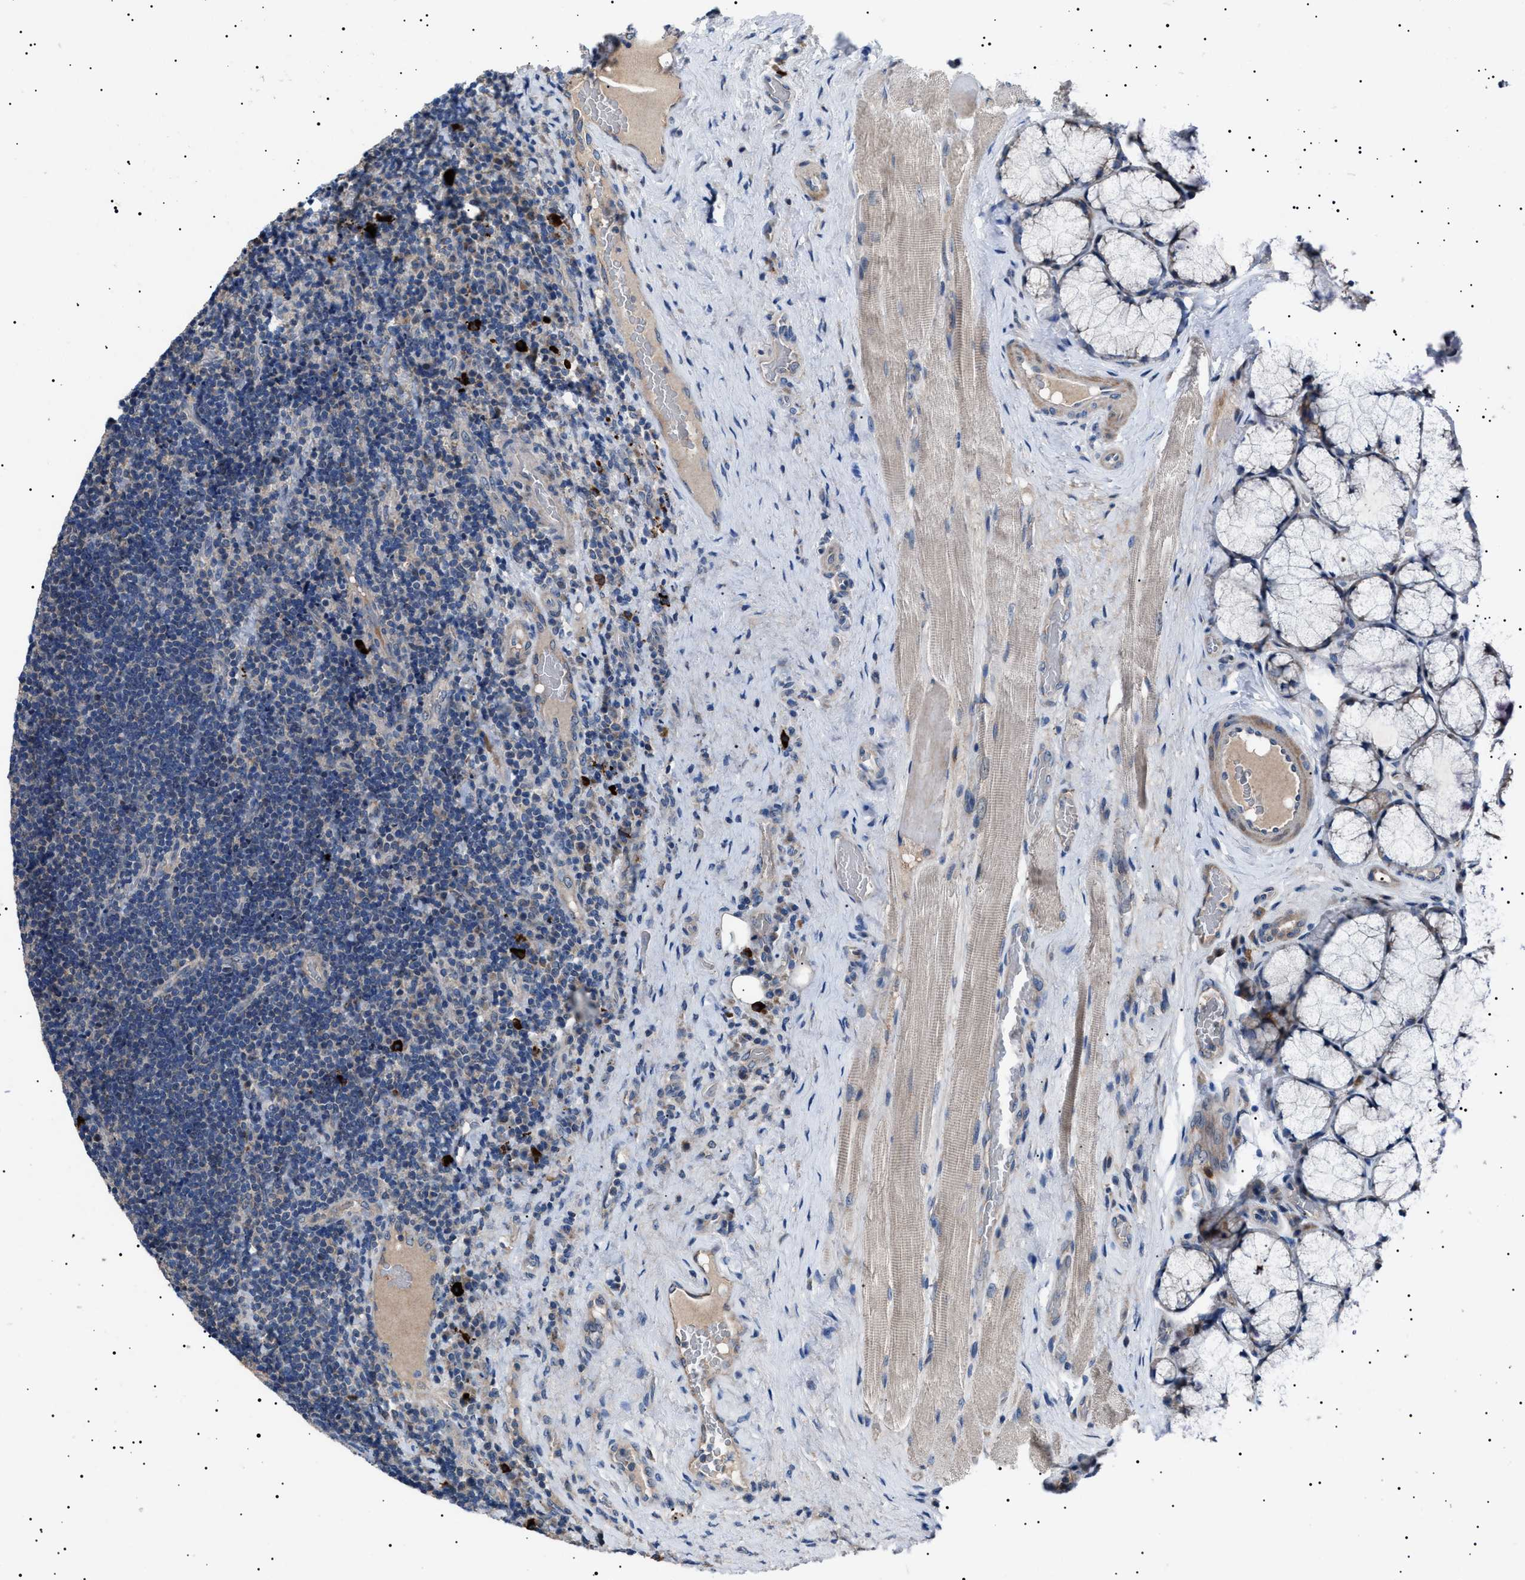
{"staining": {"intensity": "negative", "quantity": "none", "location": "none"}, "tissue": "lymphoma", "cell_type": "Tumor cells", "image_type": "cancer", "snomed": [{"axis": "morphology", "description": "Malignant lymphoma, non-Hodgkin's type, High grade"}, {"axis": "topography", "description": "Tonsil"}], "caption": "Human lymphoma stained for a protein using IHC demonstrates no positivity in tumor cells.", "gene": "PTRH1", "patient": {"sex": "female", "age": 36}}